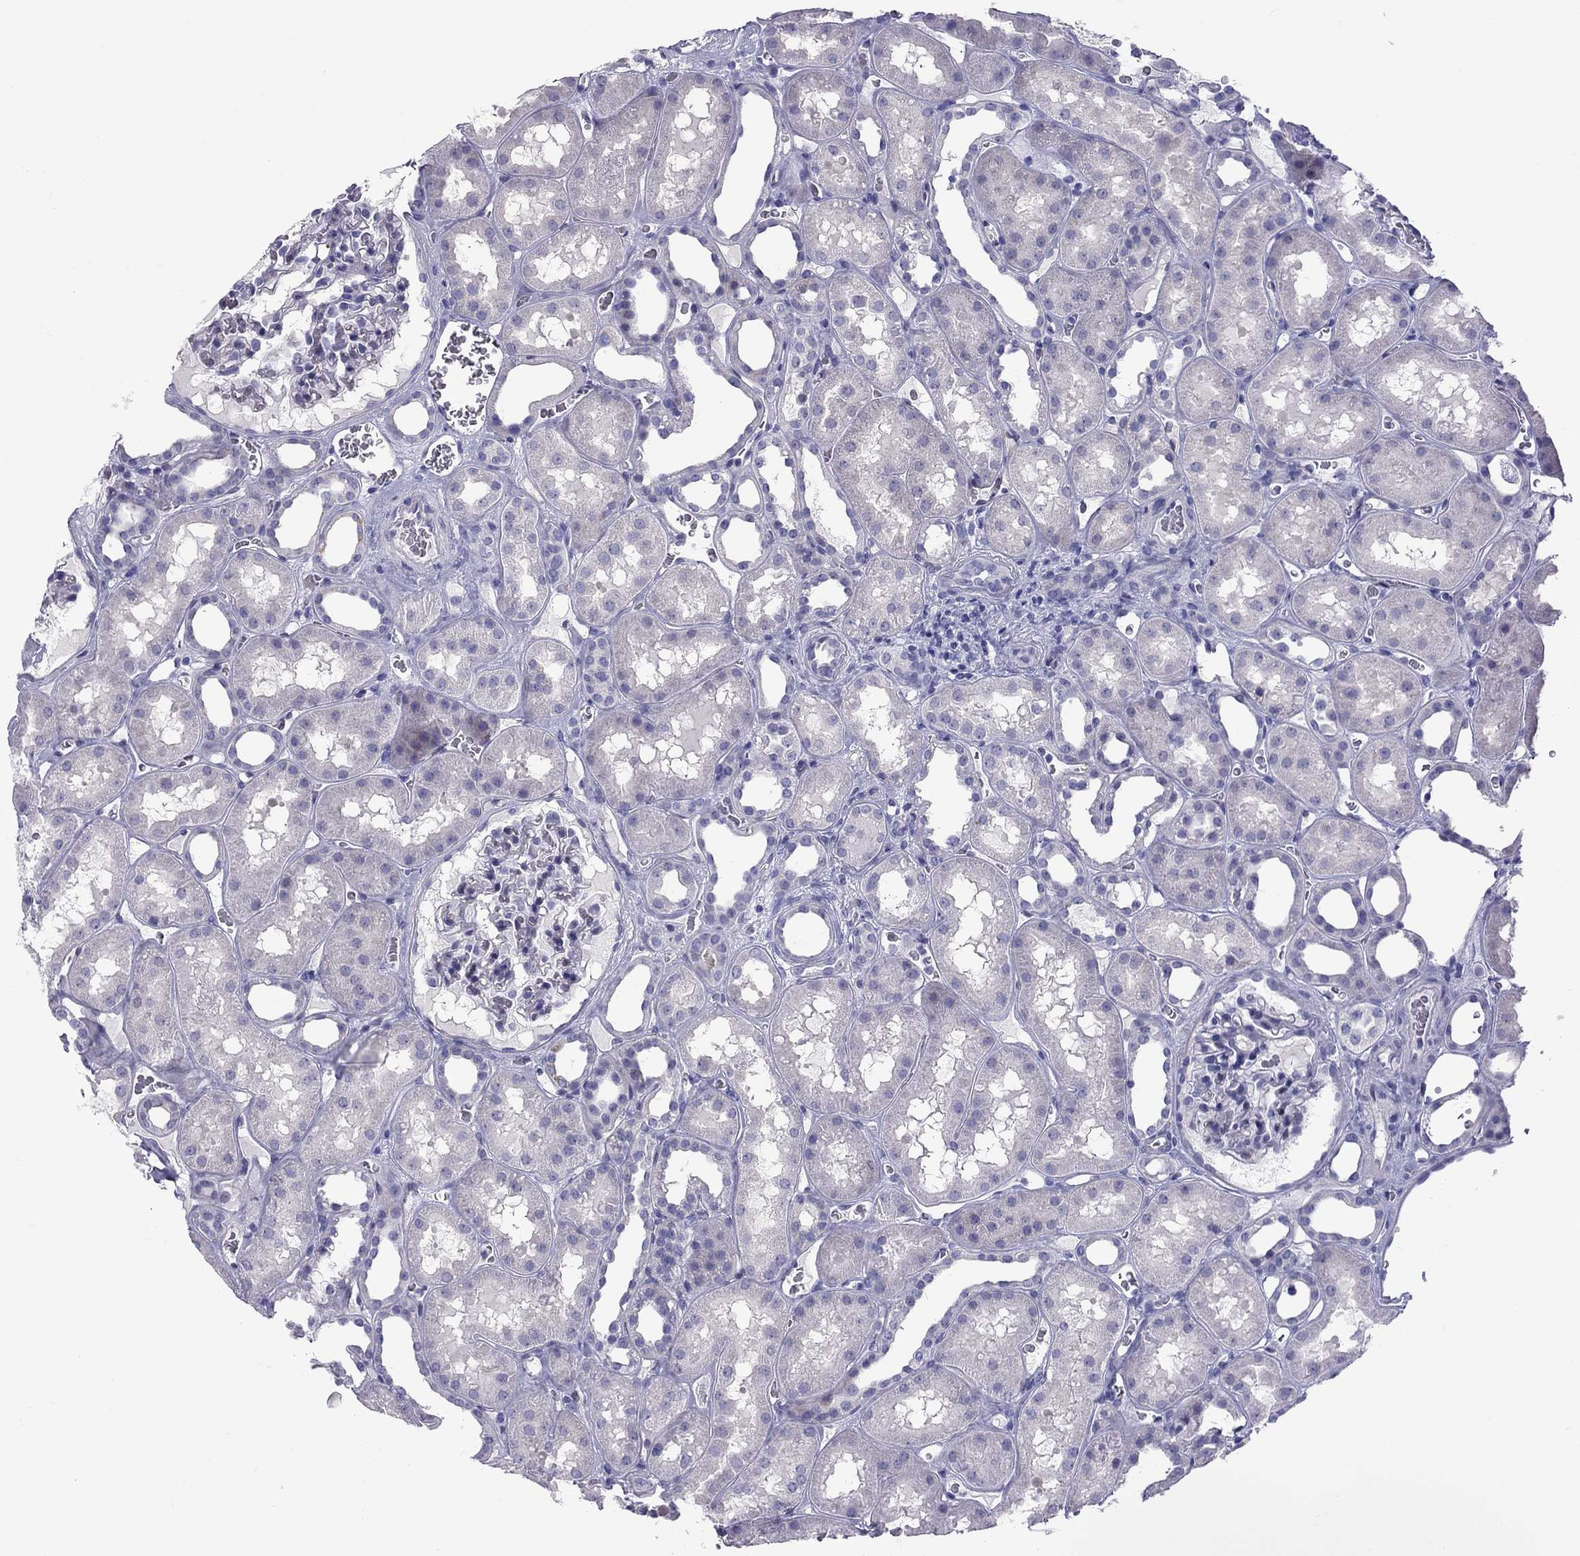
{"staining": {"intensity": "negative", "quantity": "none", "location": "none"}, "tissue": "kidney", "cell_type": "Cells in glomeruli", "image_type": "normal", "snomed": [{"axis": "morphology", "description": "Normal tissue, NOS"}, {"axis": "topography", "description": "Kidney"}], "caption": "This micrograph is of benign kidney stained with immunohistochemistry to label a protein in brown with the nuclei are counter-stained blue. There is no staining in cells in glomeruli.", "gene": "FSCN3", "patient": {"sex": "female", "age": 41}}